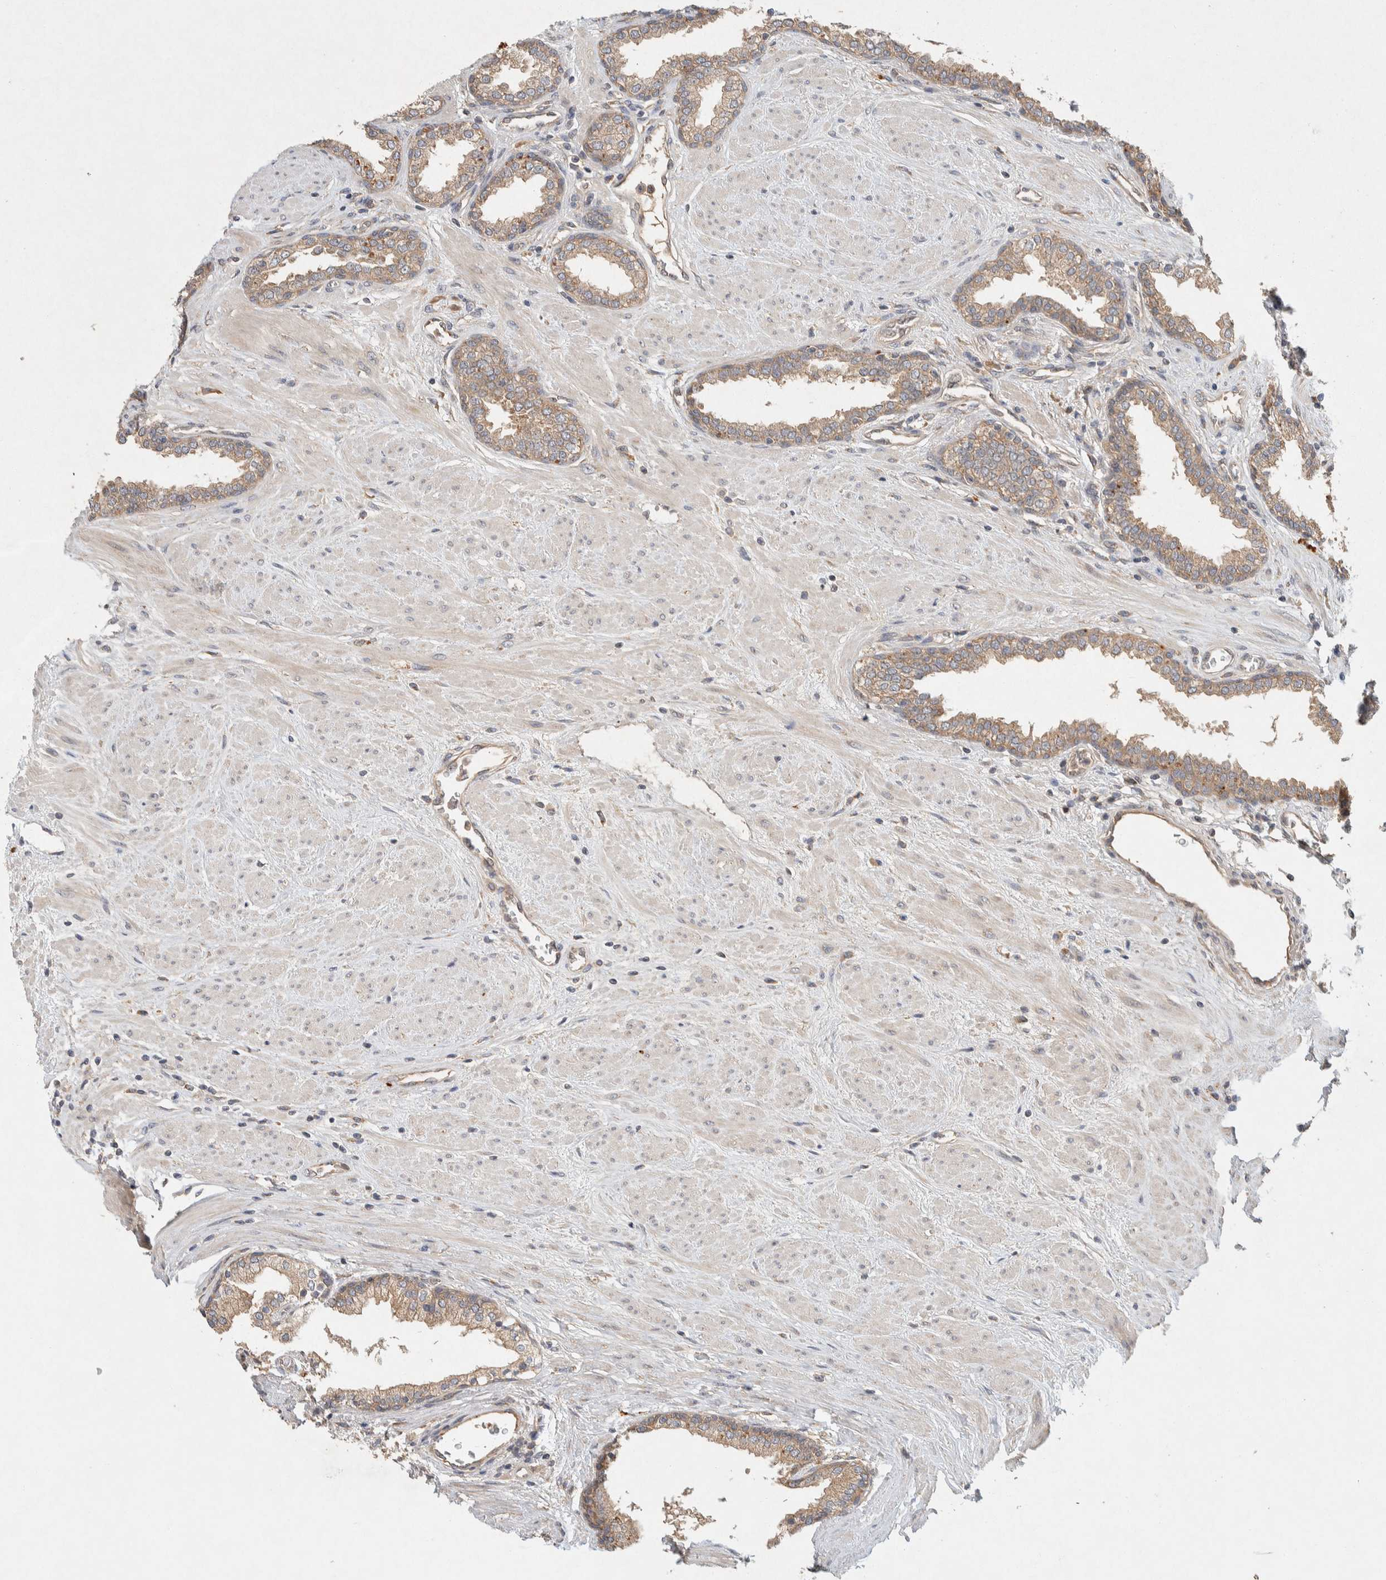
{"staining": {"intensity": "moderate", "quantity": ">75%", "location": "cytoplasmic/membranous"}, "tissue": "prostate", "cell_type": "Glandular cells", "image_type": "normal", "snomed": [{"axis": "morphology", "description": "Normal tissue, NOS"}, {"axis": "topography", "description": "Prostate"}], "caption": "Immunohistochemical staining of normal prostate reveals moderate cytoplasmic/membranous protein staining in about >75% of glandular cells.", "gene": "PXK", "patient": {"sex": "male", "age": 51}}